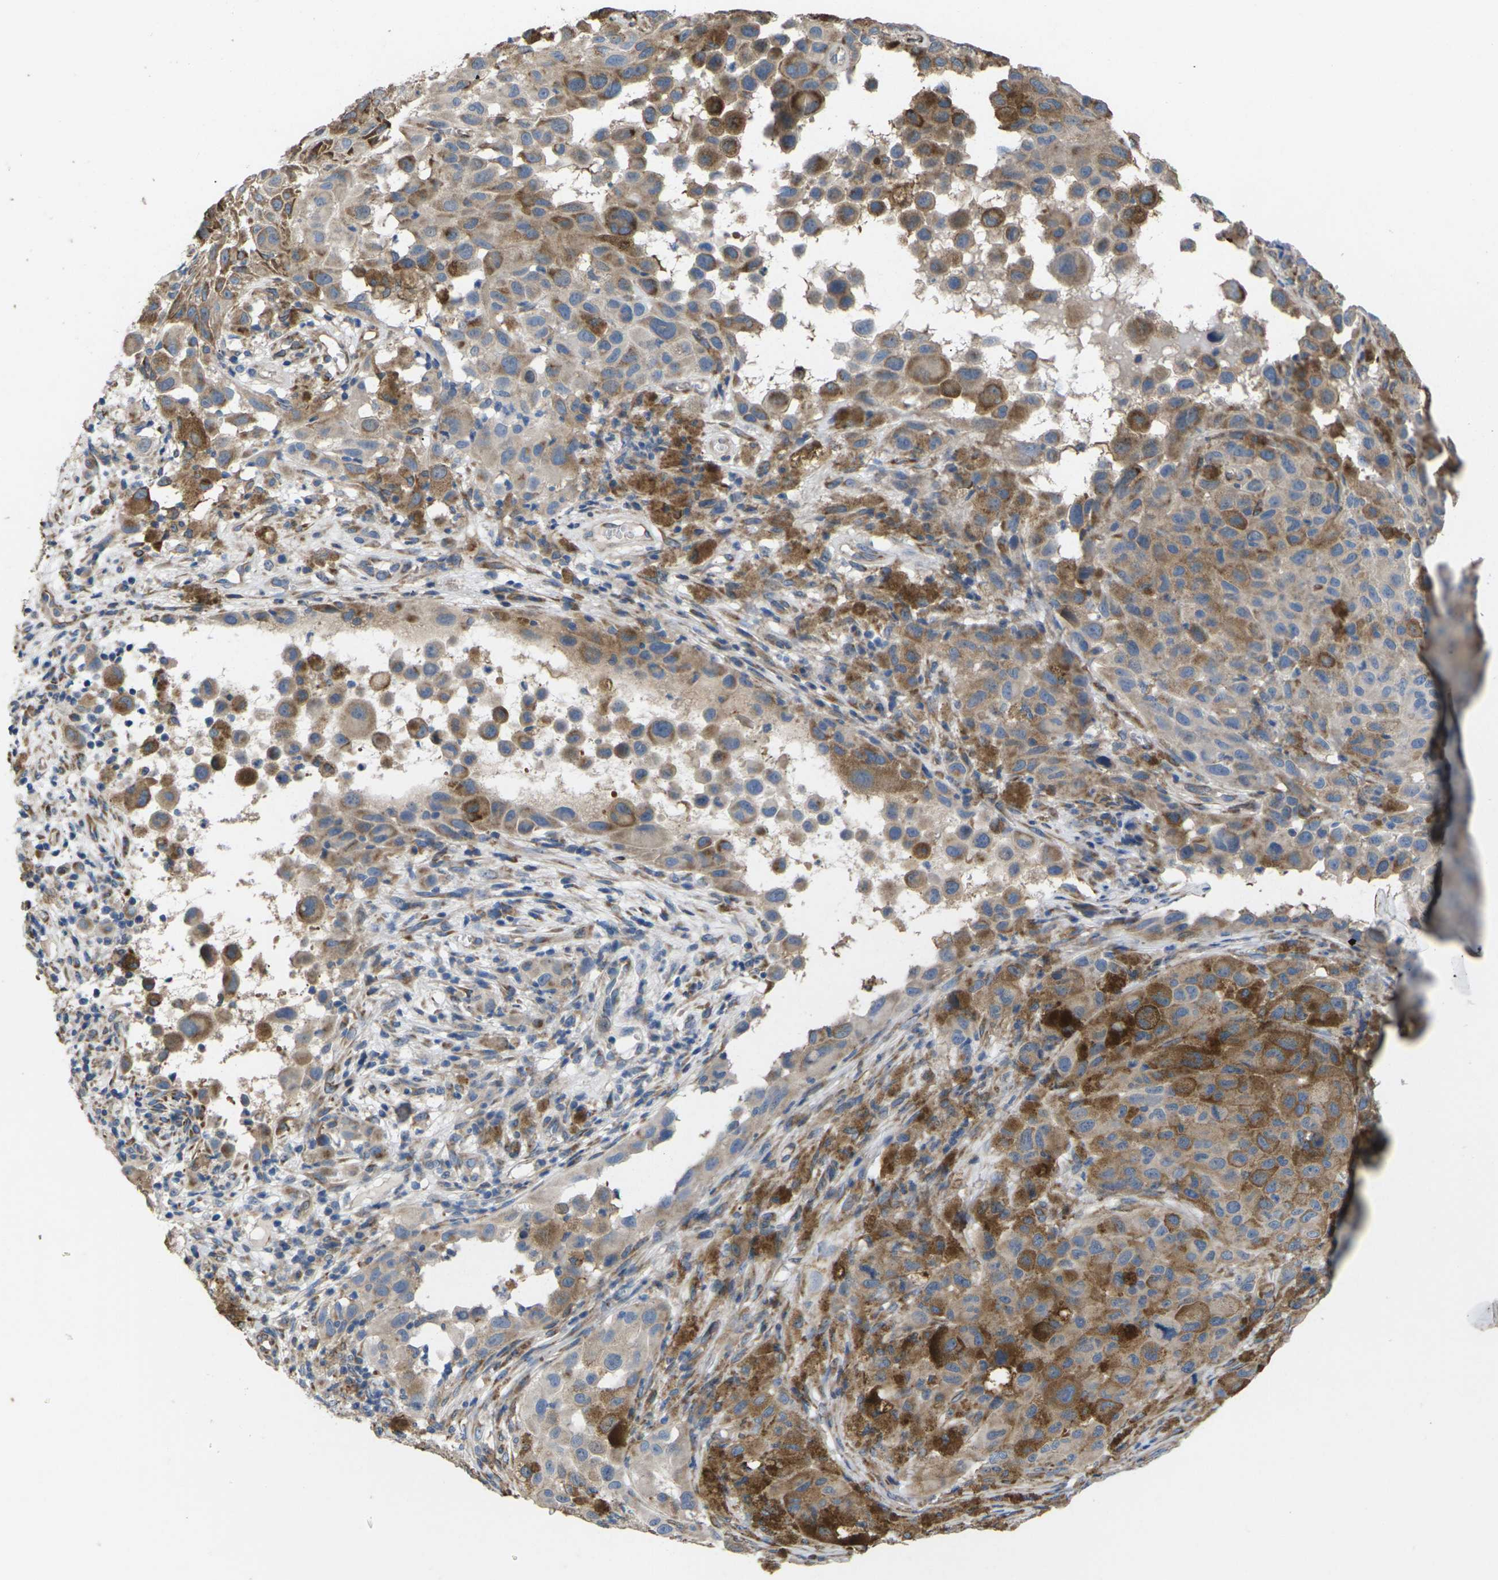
{"staining": {"intensity": "moderate", "quantity": "25%-75%", "location": "cytoplasmic/membranous"}, "tissue": "melanoma", "cell_type": "Tumor cells", "image_type": "cancer", "snomed": [{"axis": "morphology", "description": "Malignant melanoma, NOS"}, {"axis": "topography", "description": "Skin"}], "caption": "IHC micrograph of malignant melanoma stained for a protein (brown), which reveals medium levels of moderate cytoplasmic/membranous positivity in approximately 25%-75% of tumor cells.", "gene": "KLHDC8B", "patient": {"sex": "male", "age": 96}}